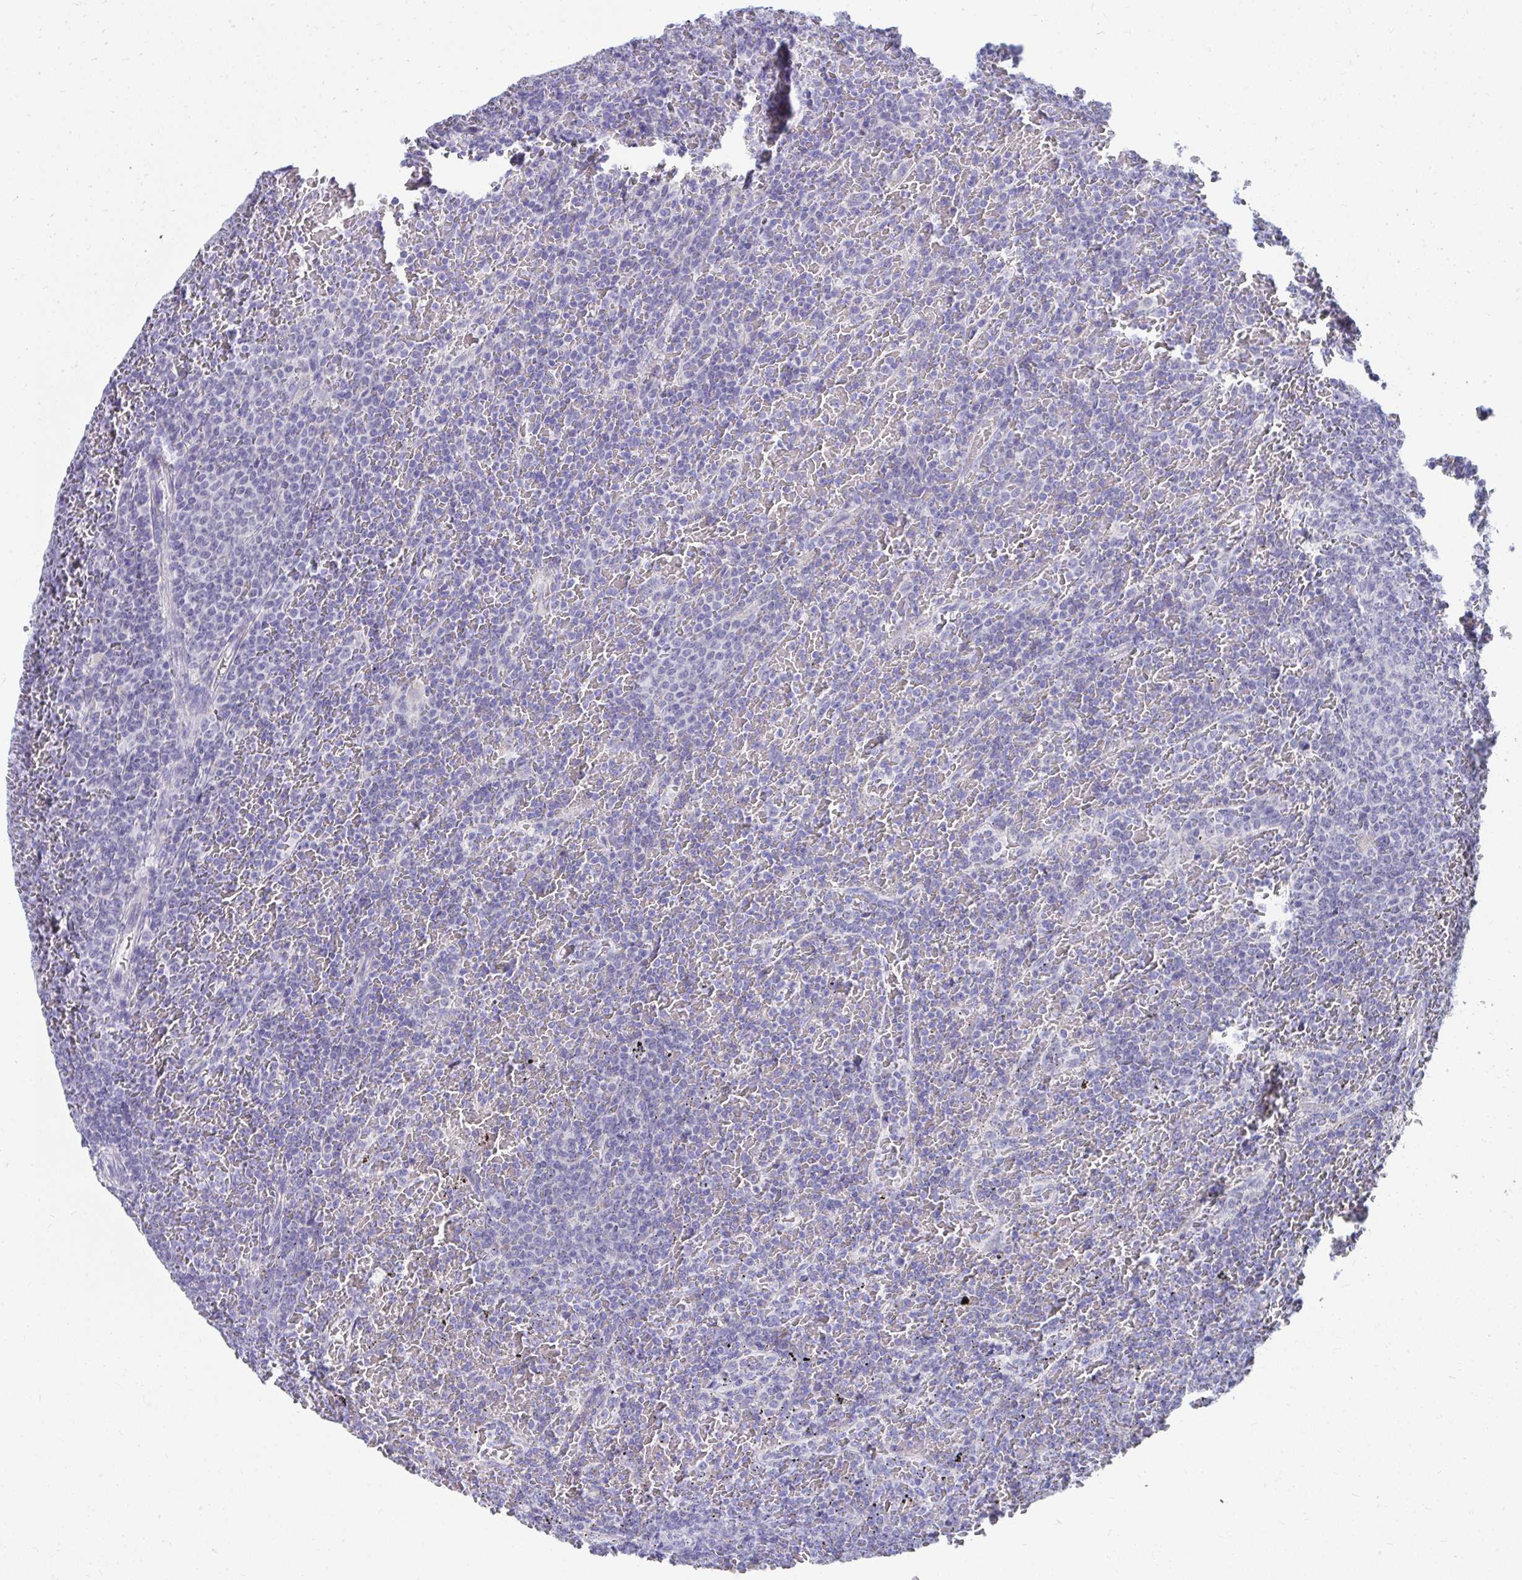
{"staining": {"intensity": "negative", "quantity": "none", "location": "none"}, "tissue": "lymphoma", "cell_type": "Tumor cells", "image_type": "cancer", "snomed": [{"axis": "morphology", "description": "Malignant lymphoma, non-Hodgkin's type, Low grade"}, {"axis": "topography", "description": "Spleen"}], "caption": "There is no significant positivity in tumor cells of lymphoma.", "gene": "TMPRSS2", "patient": {"sex": "female", "age": 77}}